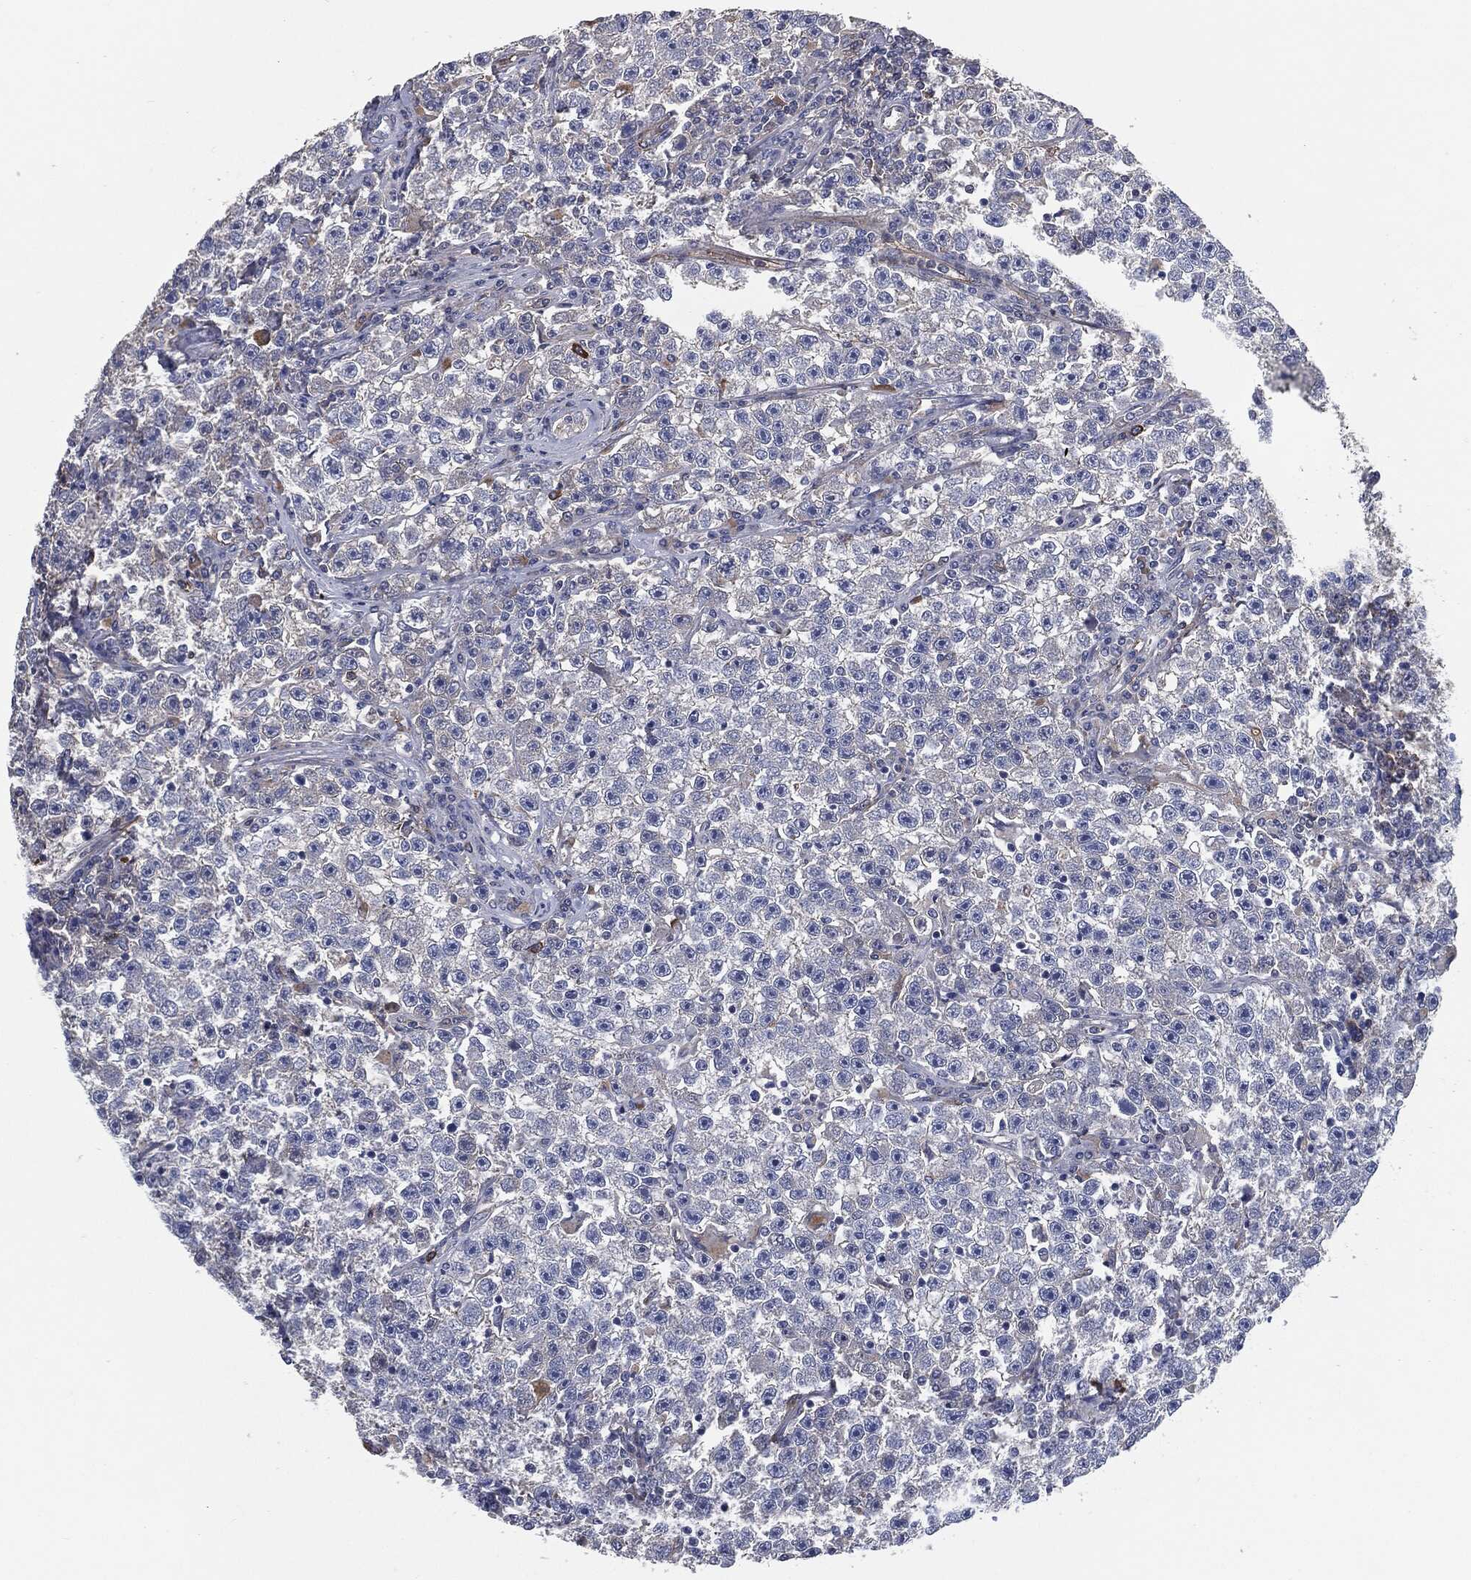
{"staining": {"intensity": "negative", "quantity": "none", "location": "none"}, "tissue": "testis cancer", "cell_type": "Tumor cells", "image_type": "cancer", "snomed": [{"axis": "morphology", "description": "Seminoma, NOS"}, {"axis": "topography", "description": "Testis"}], "caption": "Tumor cells are negative for brown protein staining in testis seminoma.", "gene": "SVIL", "patient": {"sex": "male", "age": 22}}